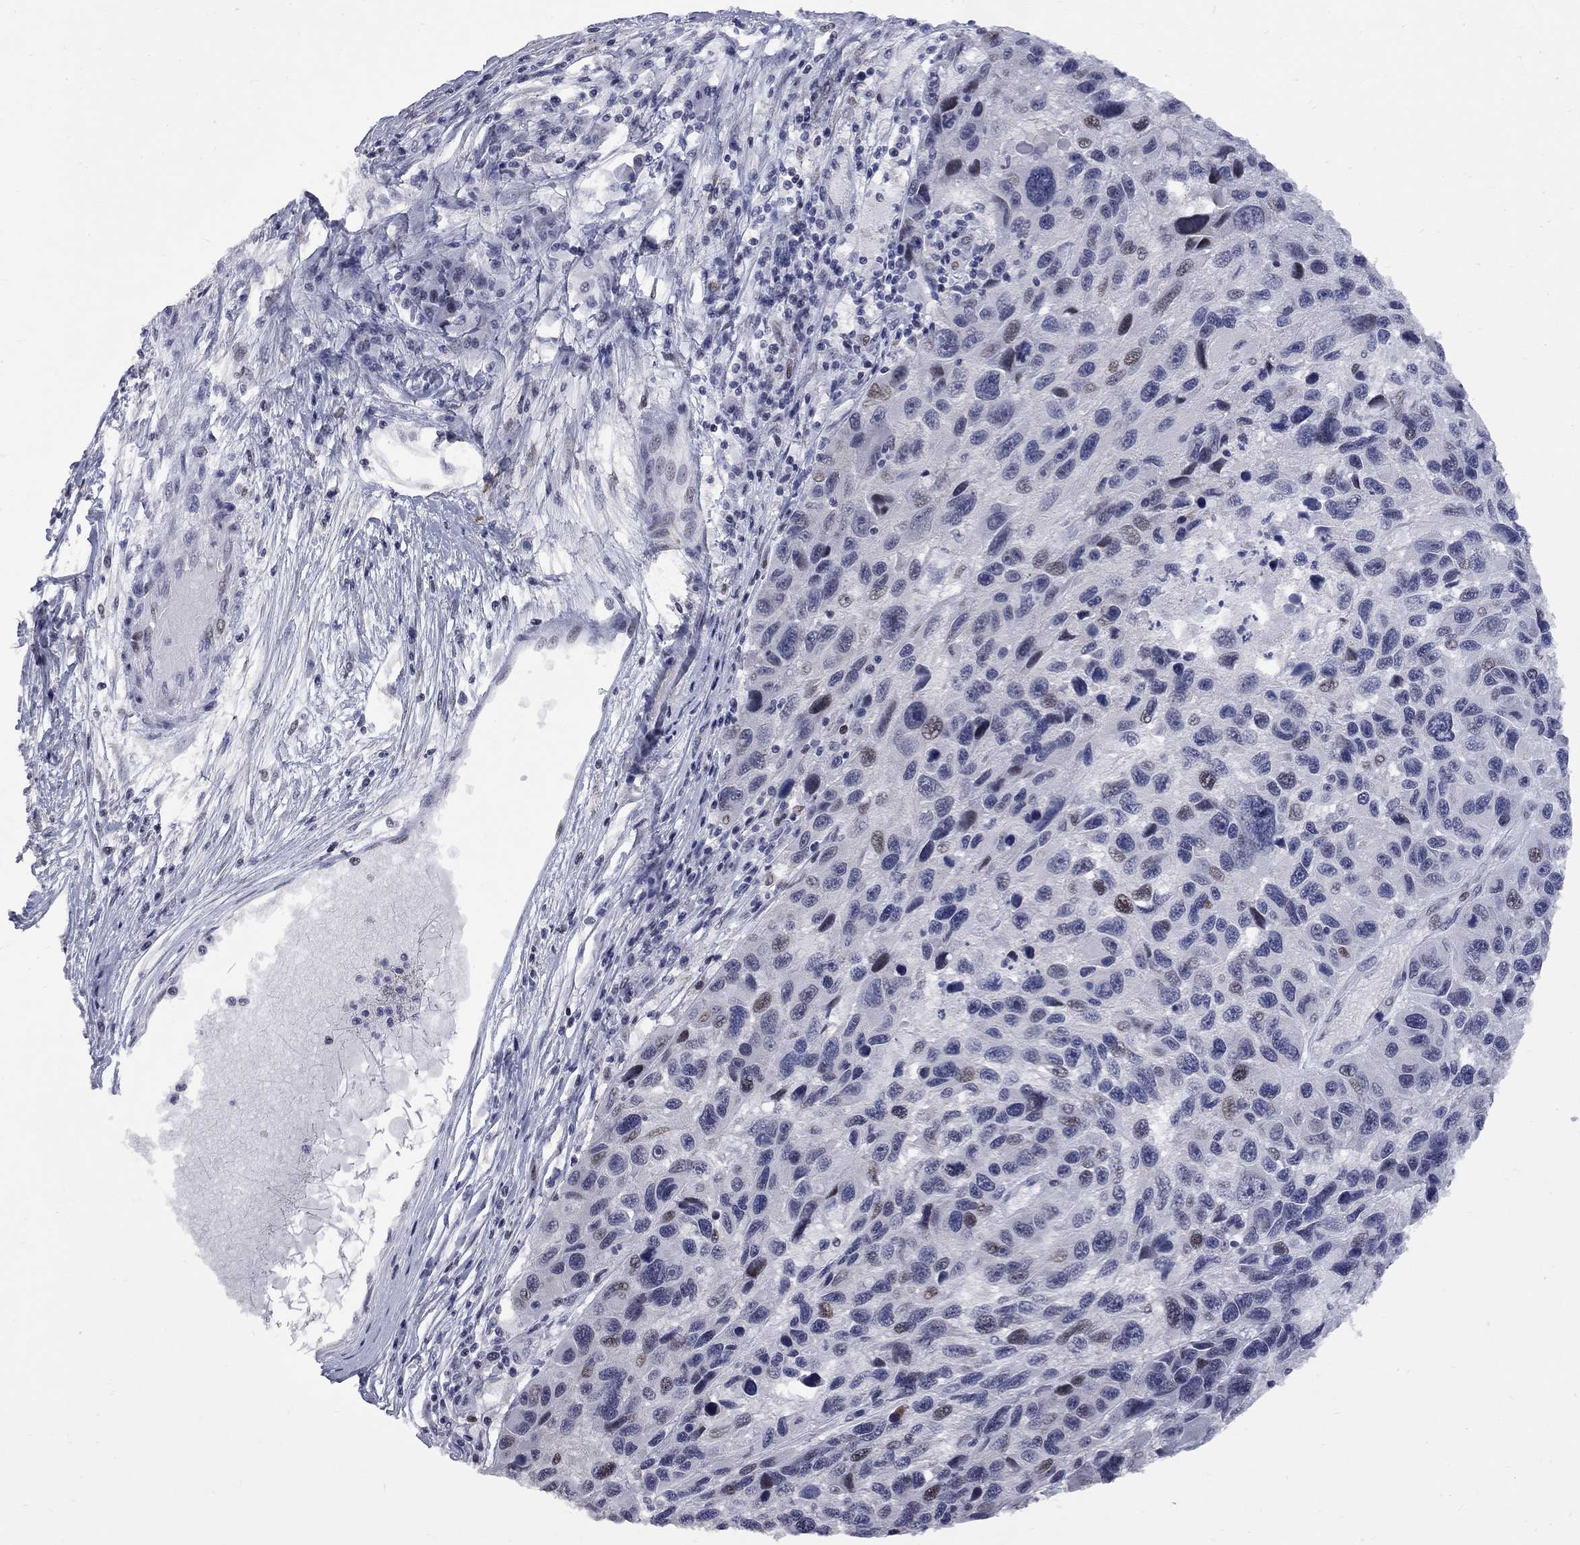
{"staining": {"intensity": "weak", "quantity": "<25%", "location": "nuclear"}, "tissue": "melanoma", "cell_type": "Tumor cells", "image_type": "cancer", "snomed": [{"axis": "morphology", "description": "Malignant melanoma, NOS"}, {"axis": "topography", "description": "Skin"}], "caption": "Immunohistochemical staining of malignant melanoma reveals no significant expression in tumor cells. Nuclei are stained in blue.", "gene": "ZNF154", "patient": {"sex": "male", "age": 53}}